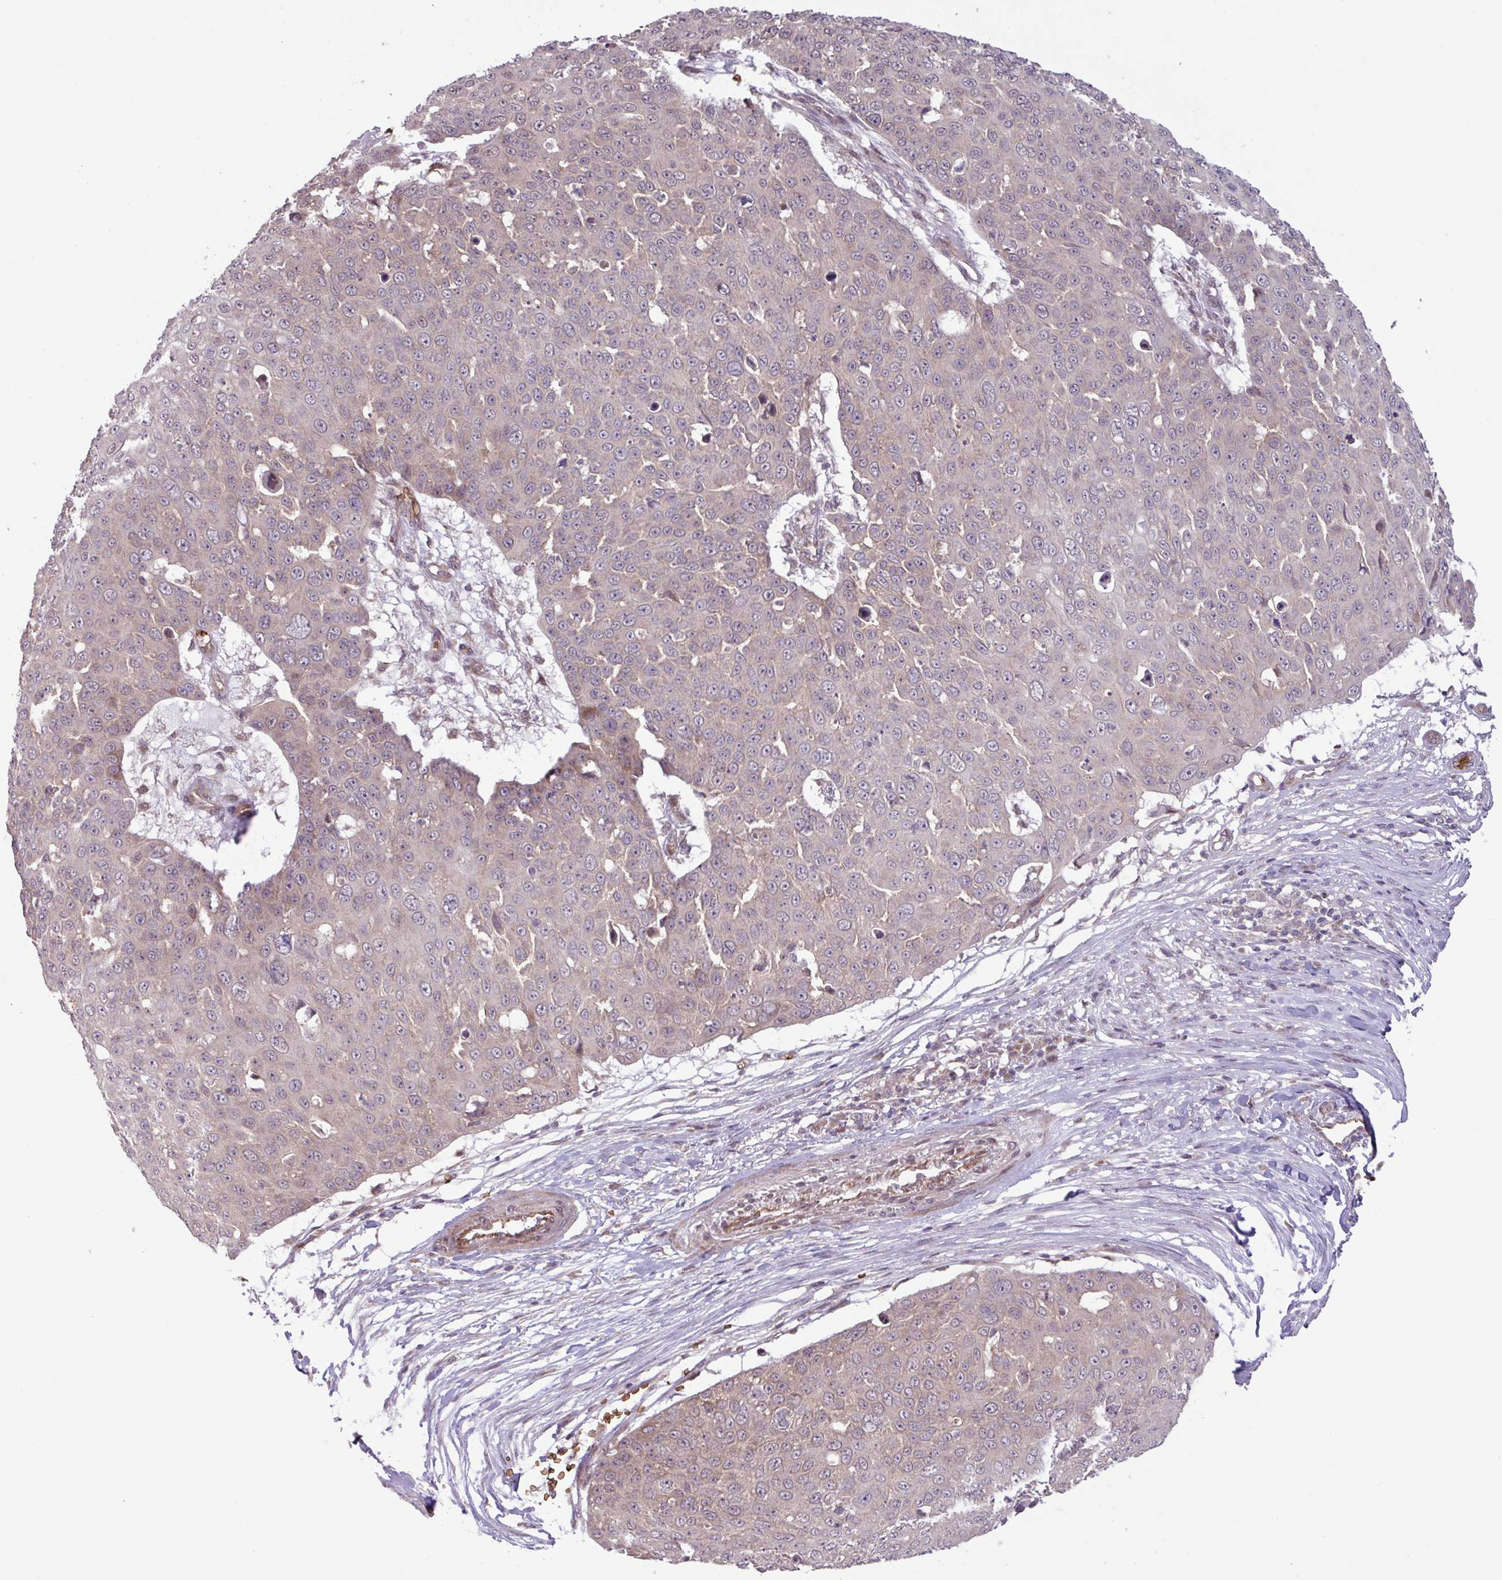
{"staining": {"intensity": "negative", "quantity": "none", "location": "none"}, "tissue": "skin cancer", "cell_type": "Tumor cells", "image_type": "cancer", "snomed": [{"axis": "morphology", "description": "Squamous cell carcinoma, NOS"}, {"axis": "topography", "description": "Skin"}], "caption": "Tumor cells show no significant expression in skin cancer.", "gene": "RAD21L1", "patient": {"sex": "male", "age": 71}}